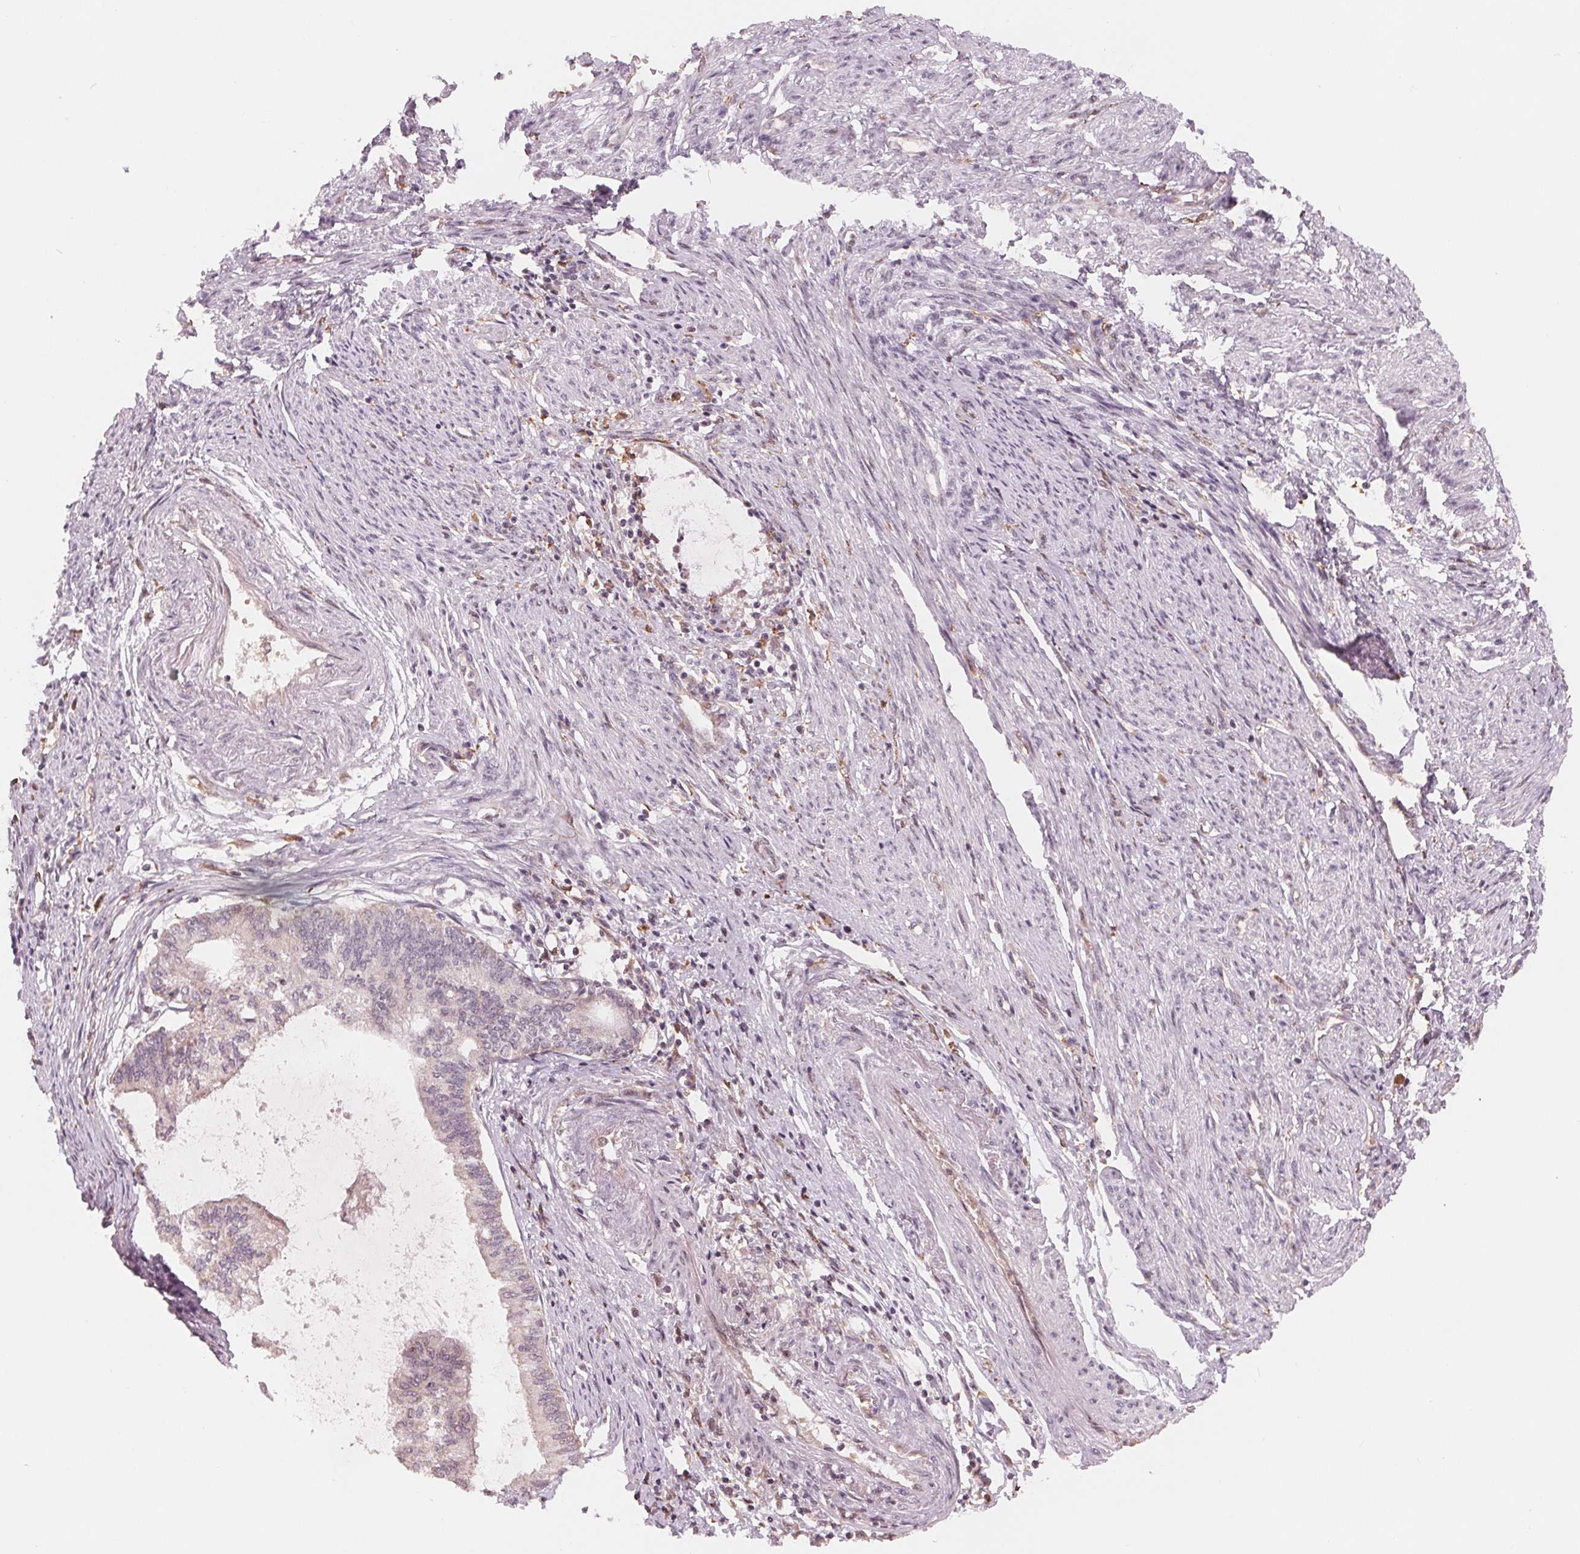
{"staining": {"intensity": "negative", "quantity": "none", "location": "none"}, "tissue": "endometrial cancer", "cell_type": "Tumor cells", "image_type": "cancer", "snomed": [{"axis": "morphology", "description": "Adenocarcinoma, NOS"}, {"axis": "topography", "description": "Endometrium"}], "caption": "Immunohistochemistry (IHC) image of neoplastic tissue: human endometrial adenocarcinoma stained with DAB (3,3'-diaminobenzidine) exhibits no significant protein staining in tumor cells. (DAB IHC with hematoxylin counter stain).", "gene": "IL9R", "patient": {"sex": "female", "age": 86}}